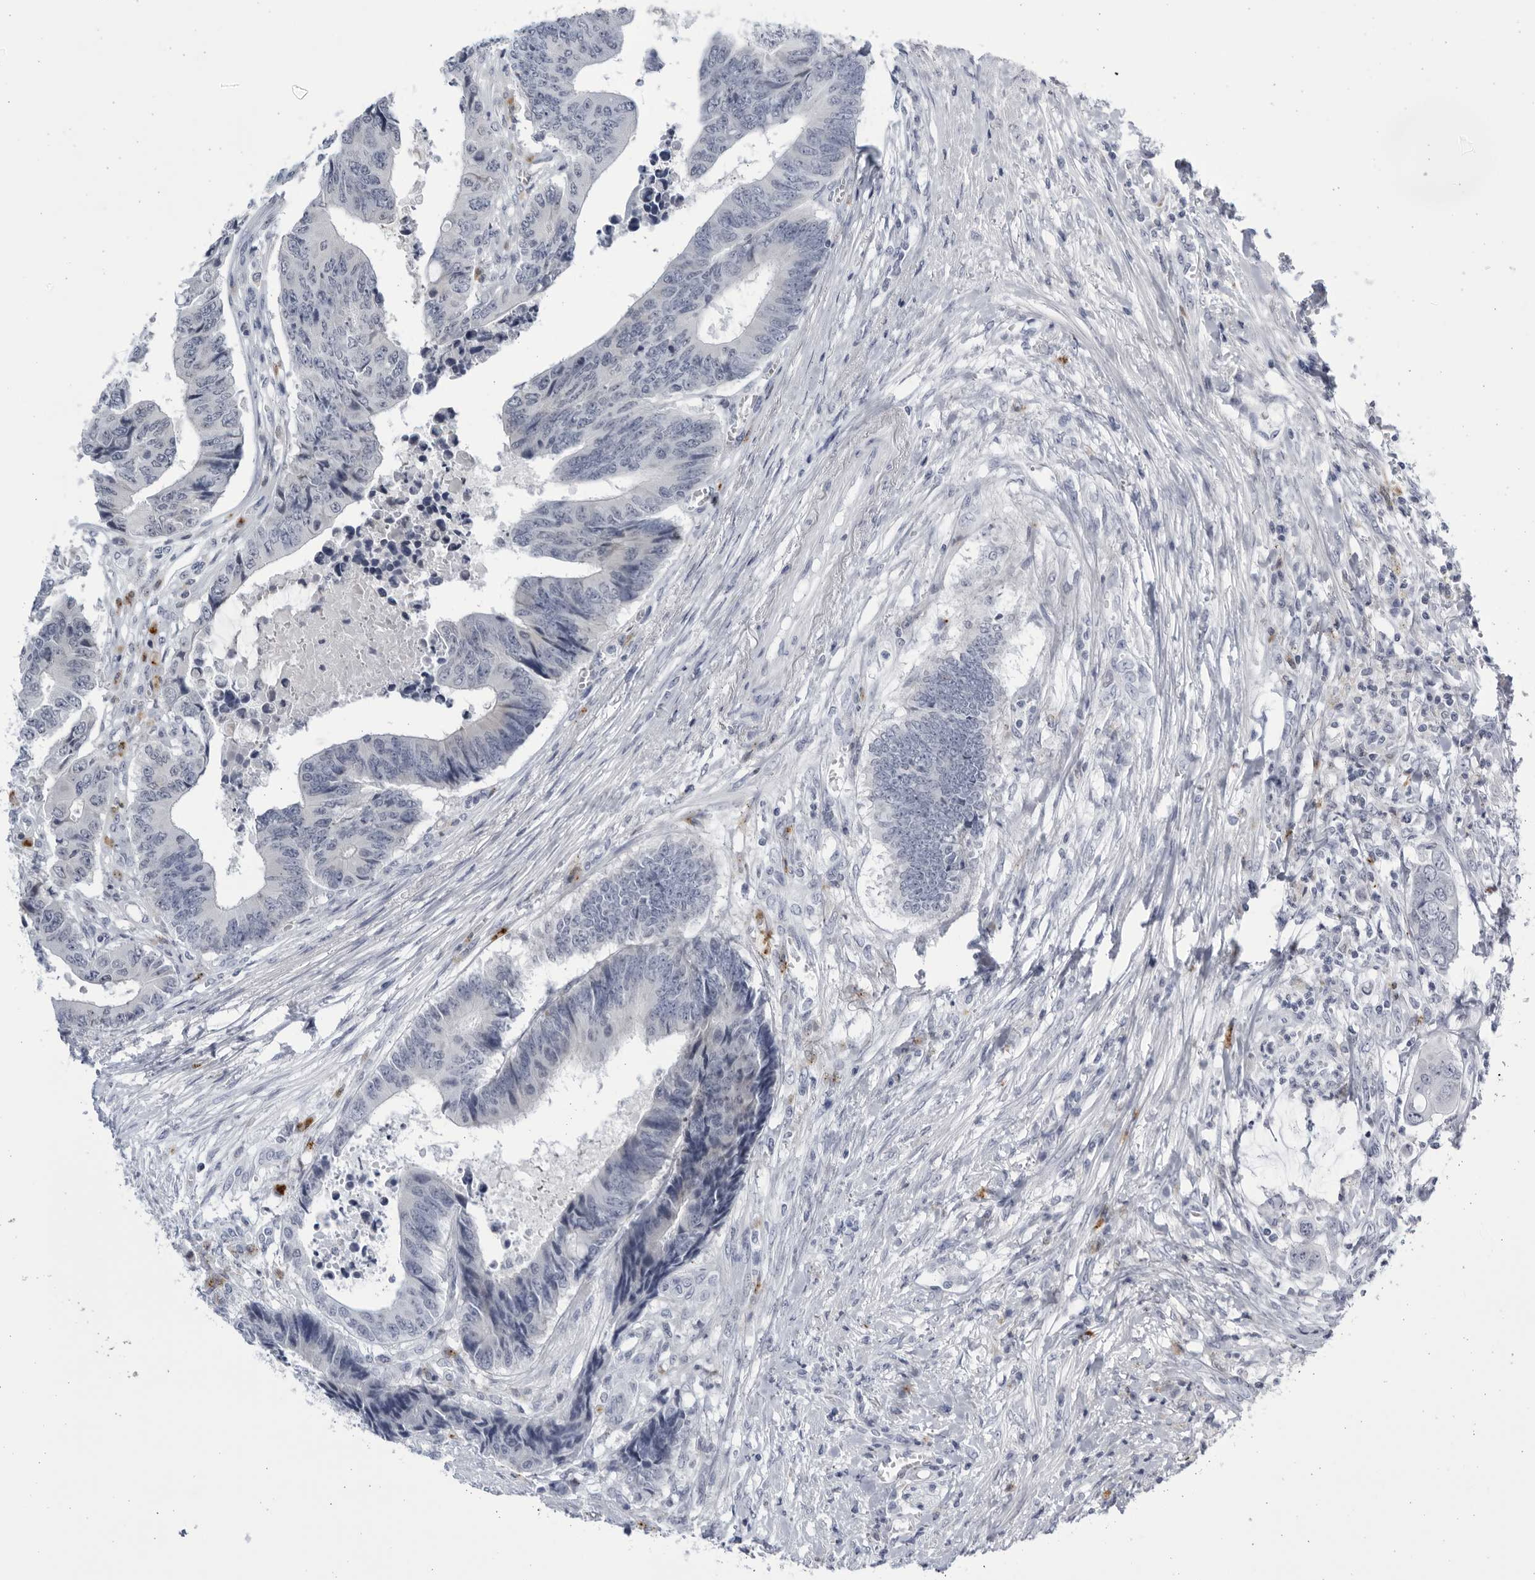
{"staining": {"intensity": "negative", "quantity": "none", "location": "none"}, "tissue": "colorectal cancer", "cell_type": "Tumor cells", "image_type": "cancer", "snomed": [{"axis": "morphology", "description": "Adenocarcinoma, NOS"}, {"axis": "topography", "description": "Rectum"}], "caption": "Tumor cells show no significant expression in adenocarcinoma (colorectal).", "gene": "CCDC181", "patient": {"sex": "male", "age": 84}}